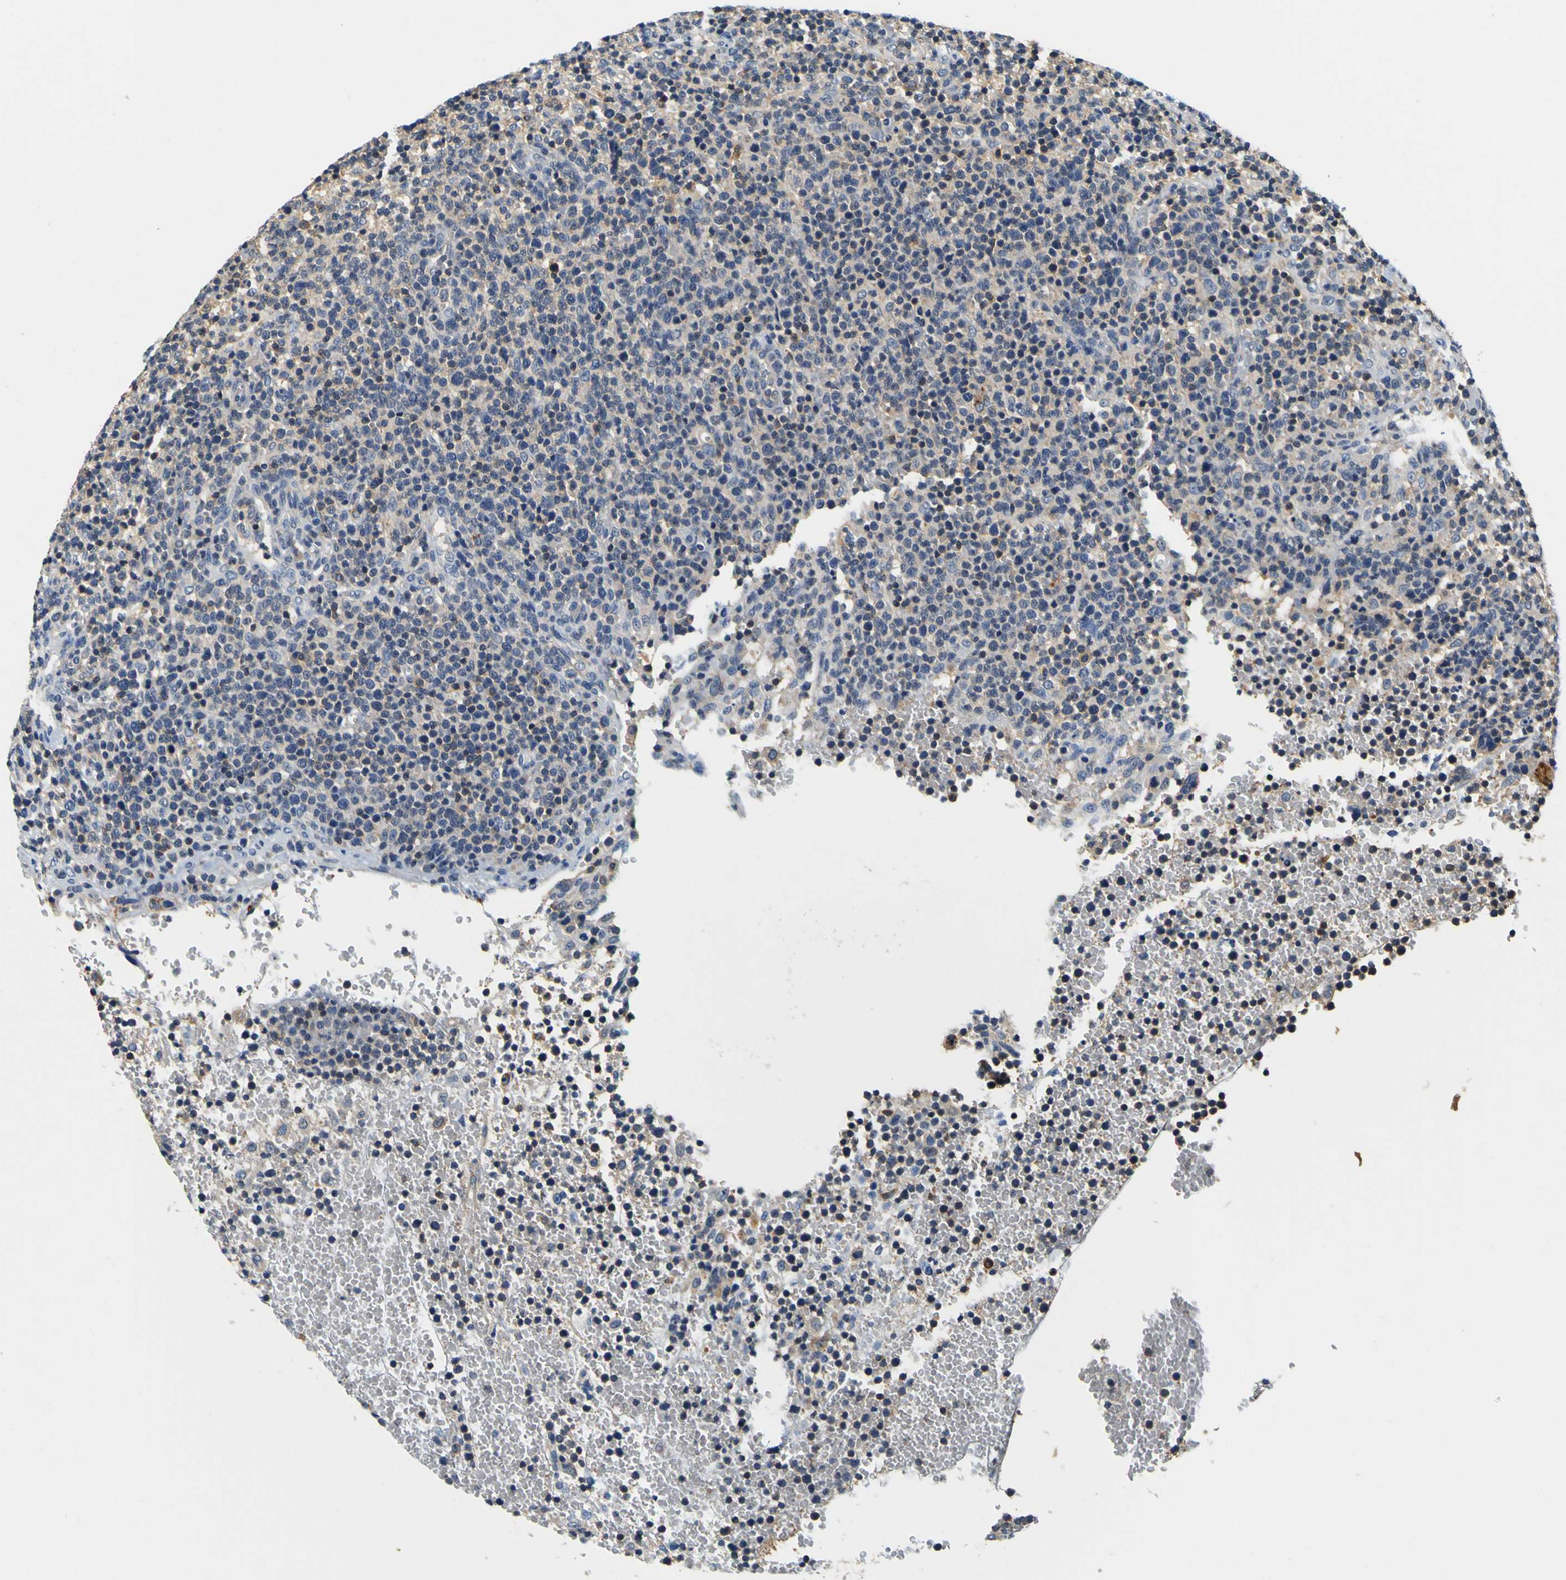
{"staining": {"intensity": "weak", "quantity": "25%-75%", "location": "cytoplasmic/membranous"}, "tissue": "lymphoma", "cell_type": "Tumor cells", "image_type": "cancer", "snomed": [{"axis": "morphology", "description": "Malignant lymphoma, non-Hodgkin's type, High grade"}, {"axis": "topography", "description": "Lymph node"}], "caption": "Weak cytoplasmic/membranous staining is seen in approximately 25%-75% of tumor cells in lymphoma. Nuclei are stained in blue.", "gene": "TNIK", "patient": {"sex": "male", "age": 61}}